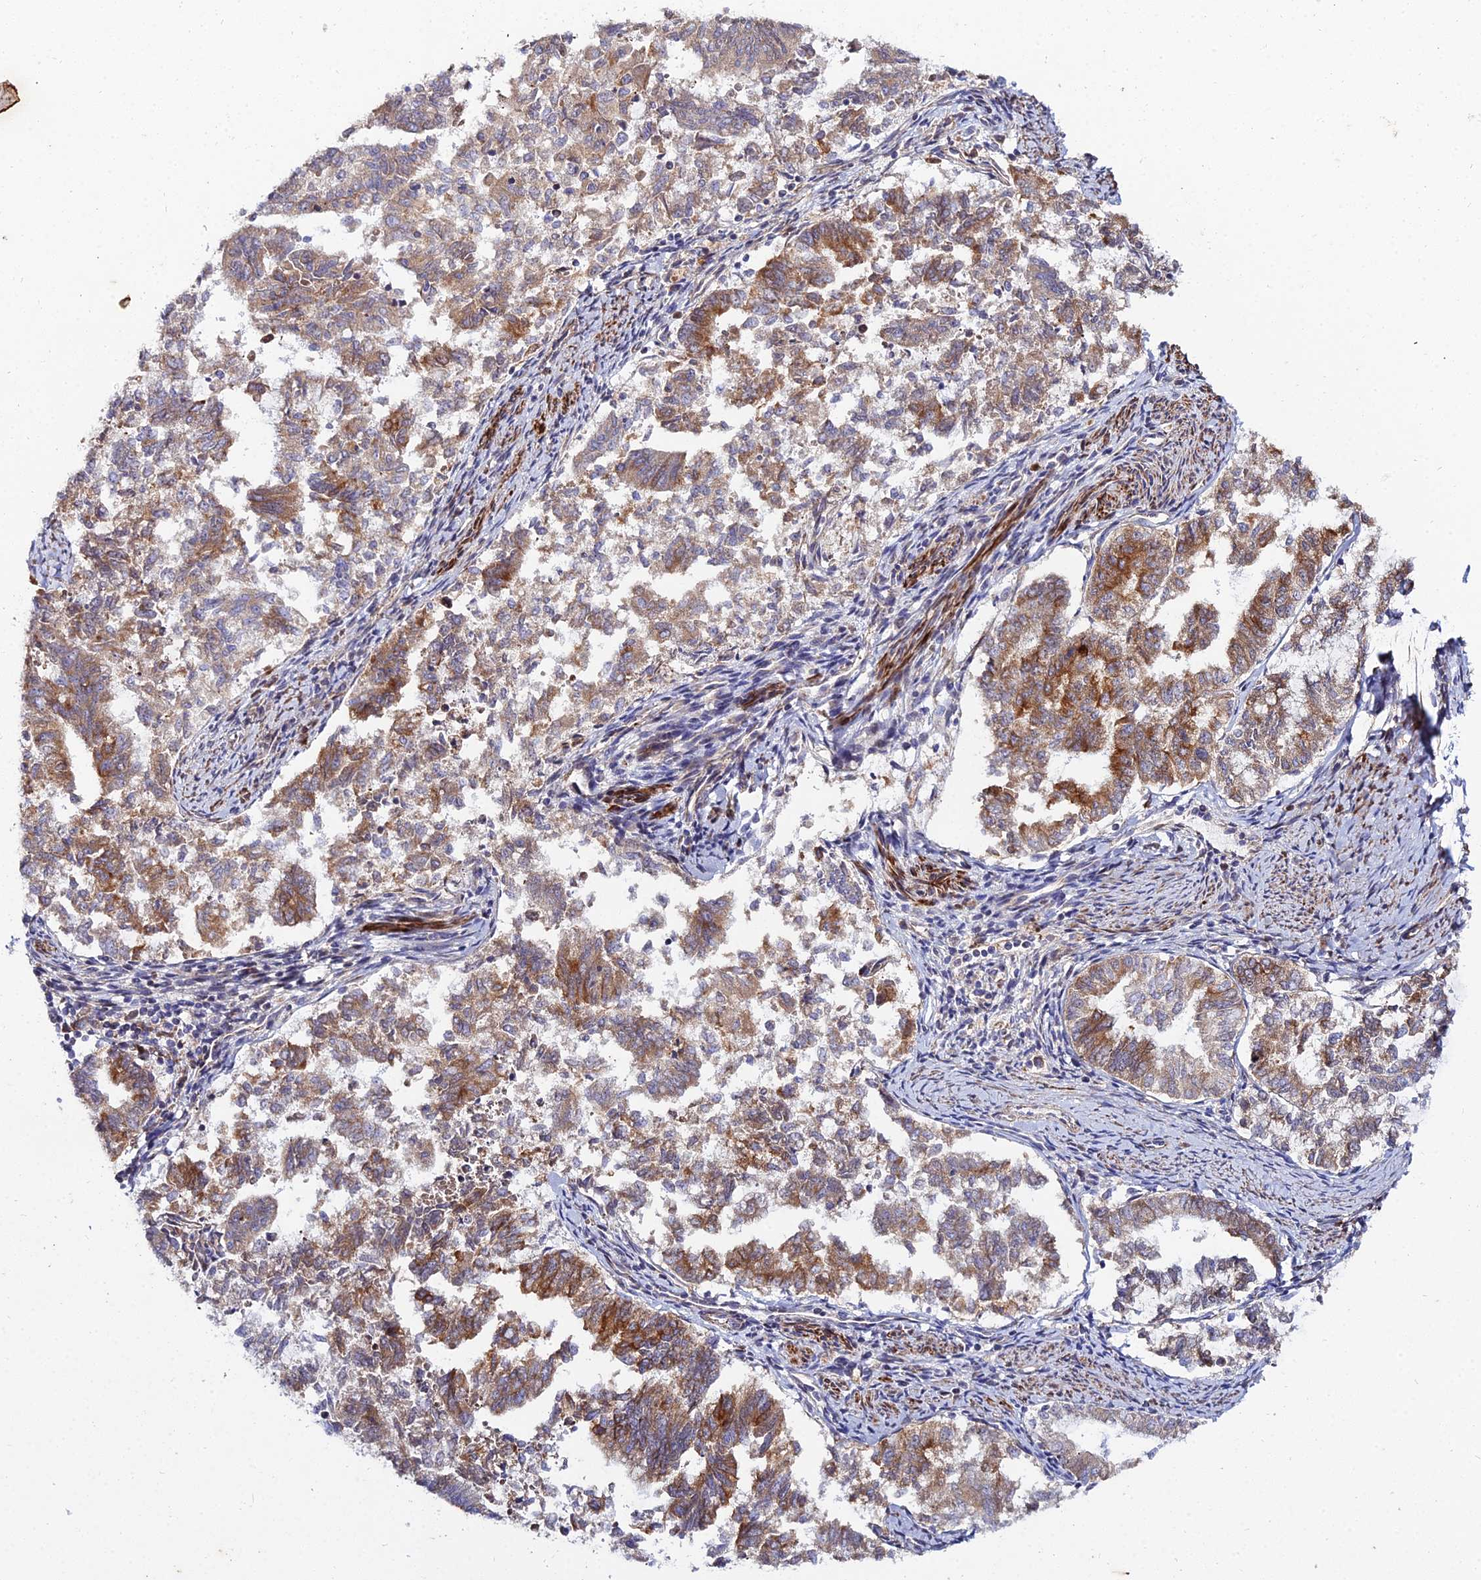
{"staining": {"intensity": "moderate", "quantity": ">75%", "location": "cytoplasmic/membranous"}, "tissue": "endometrial cancer", "cell_type": "Tumor cells", "image_type": "cancer", "snomed": [{"axis": "morphology", "description": "Adenocarcinoma, NOS"}, {"axis": "topography", "description": "Endometrium"}], "caption": "Immunohistochemistry of human adenocarcinoma (endometrial) exhibits medium levels of moderate cytoplasmic/membranous expression in about >75% of tumor cells.", "gene": "ARL6IP1", "patient": {"sex": "female", "age": 79}}